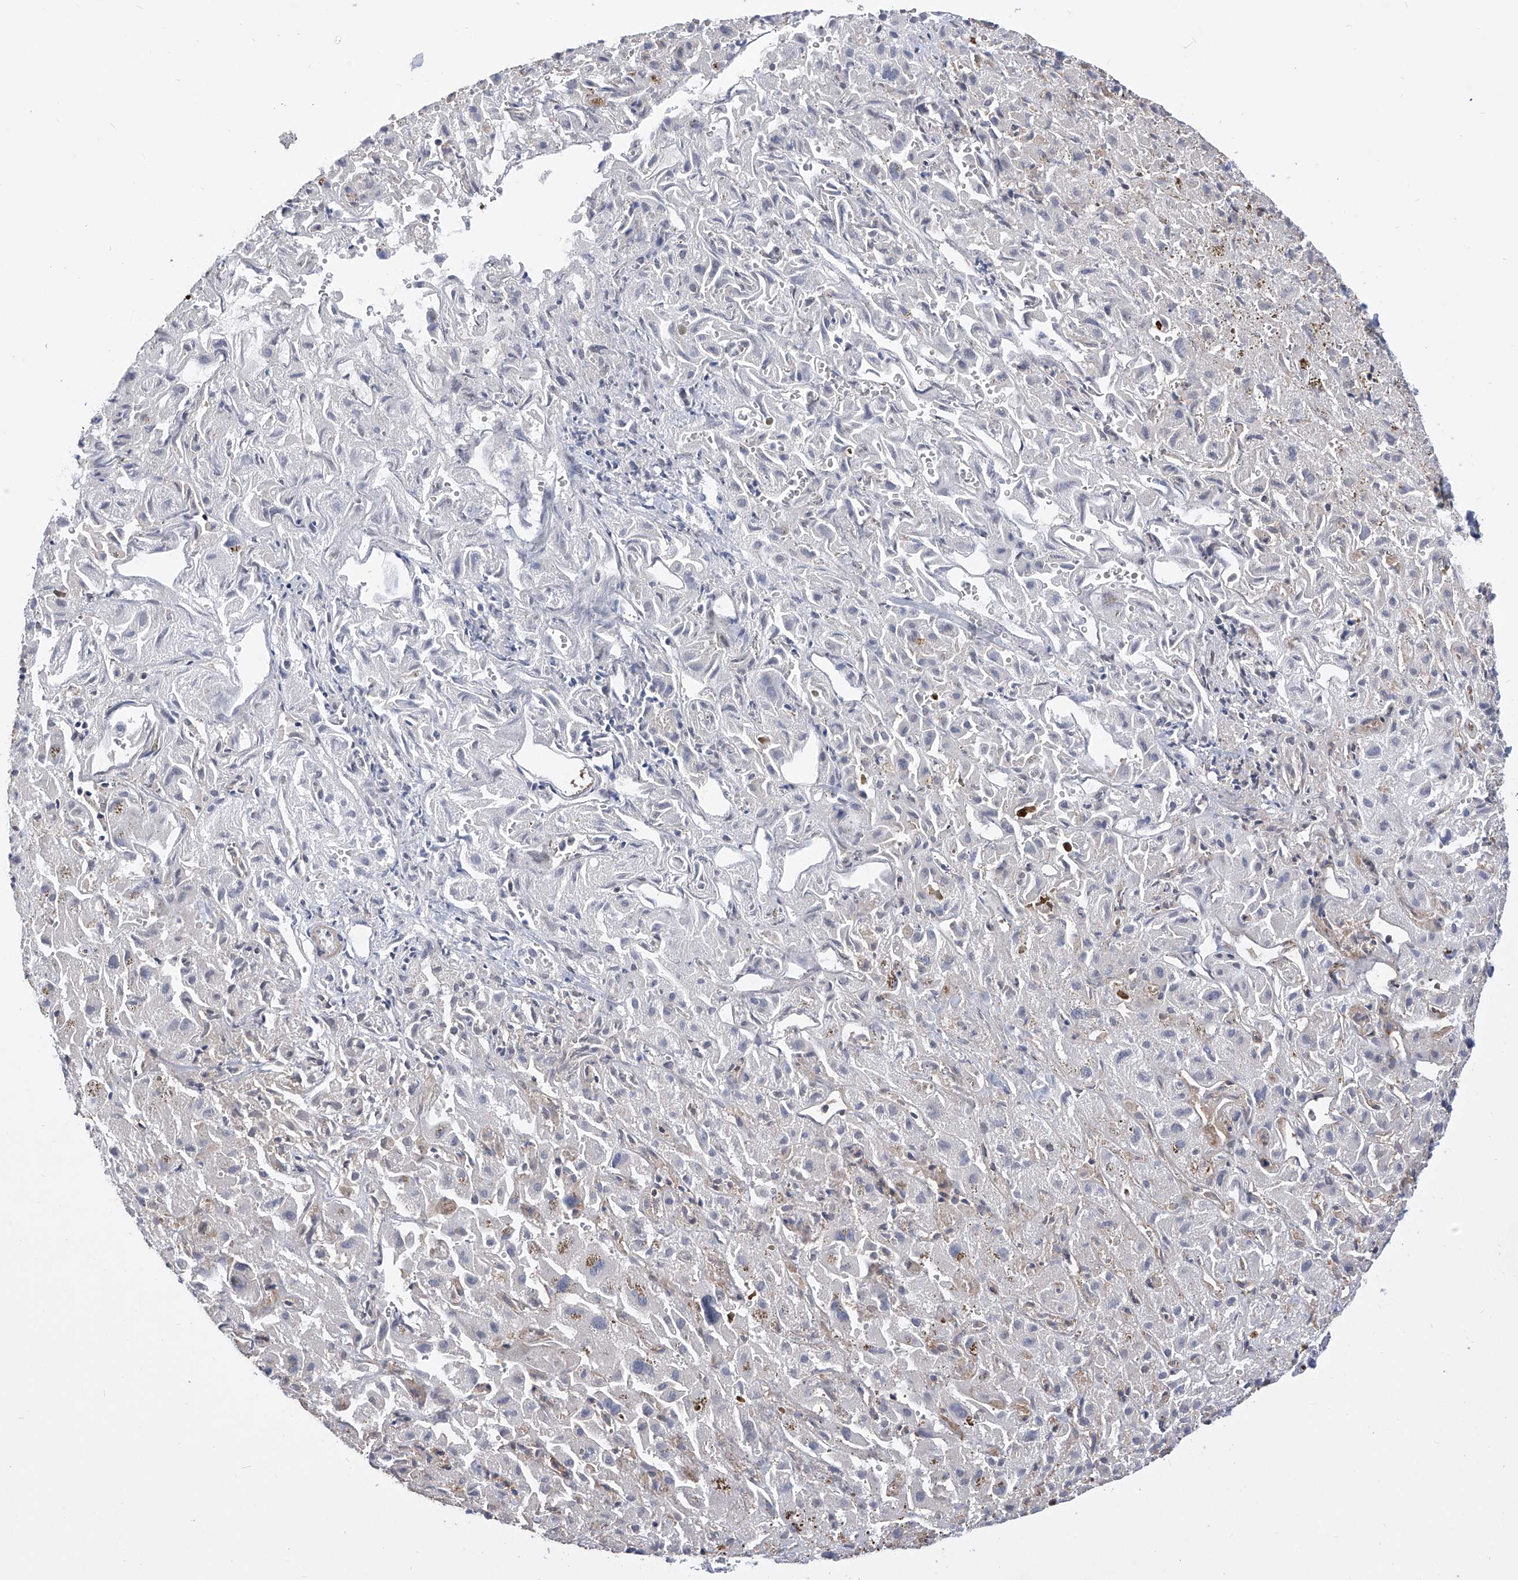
{"staining": {"intensity": "negative", "quantity": "none", "location": "none"}, "tissue": "liver cancer", "cell_type": "Tumor cells", "image_type": "cancer", "snomed": [{"axis": "morphology", "description": "Cholangiocarcinoma"}, {"axis": "topography", "description": "Liver"}], "caption": "Image shows no significant protein staining in tumor cells of liver cancer.", "gene": "KIFC2", "patient": {"sex": "female", "age": 52}}